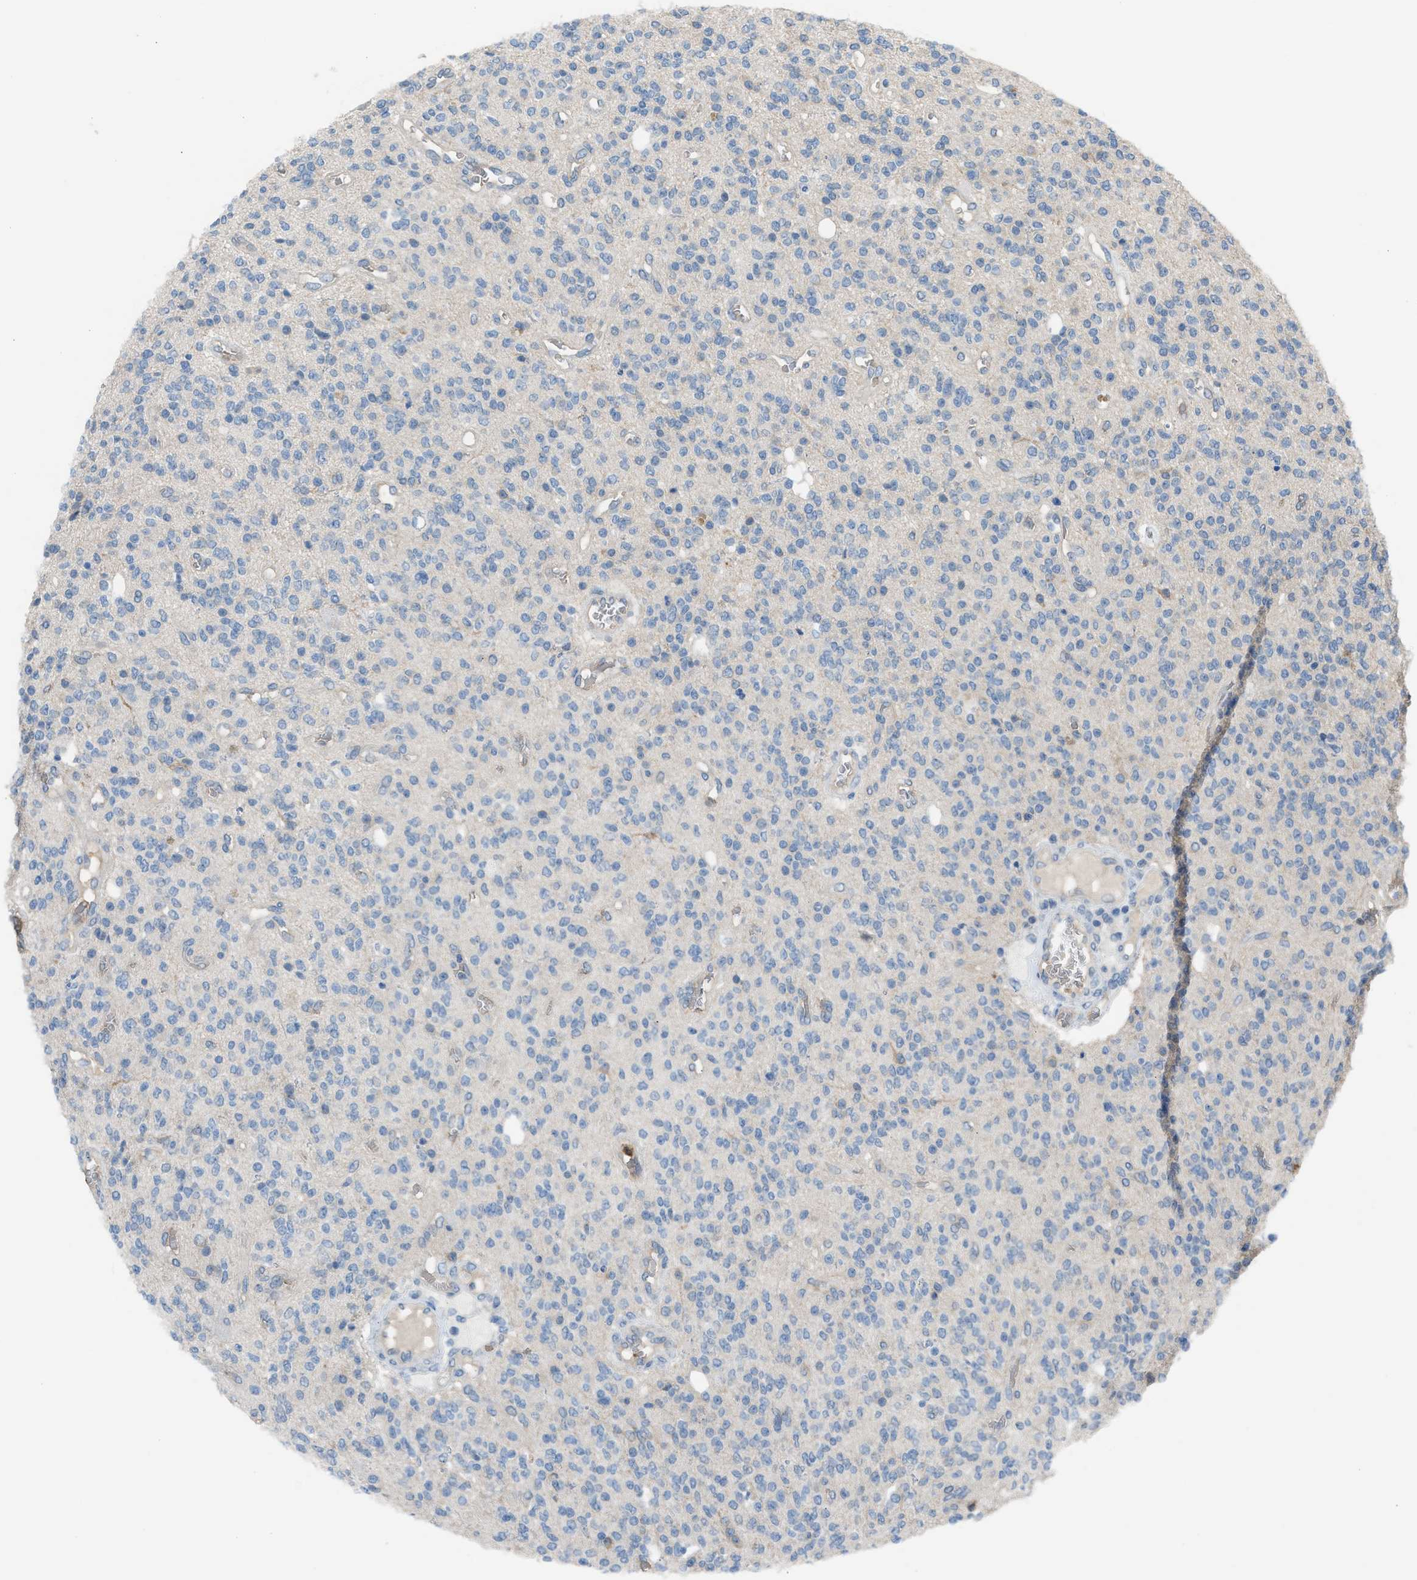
{"staining": {"intensity": "negative", "quantity": "none", "location": "none"}, "tissue": "glioma", "cell_type": "Tumor cells", "image_type": "cancer", "snomed": [{"axis": "morphology", "description": "Glioma, malignant, High grade"}, {"axis": "topography", "description": "Brain"}], "caption": "Micrograph shows no significant protein staining in tumor cells of malignant glioma (high-grade).", "gene": "CFAP77", "patient": {"sex": "male", "age": 34}}